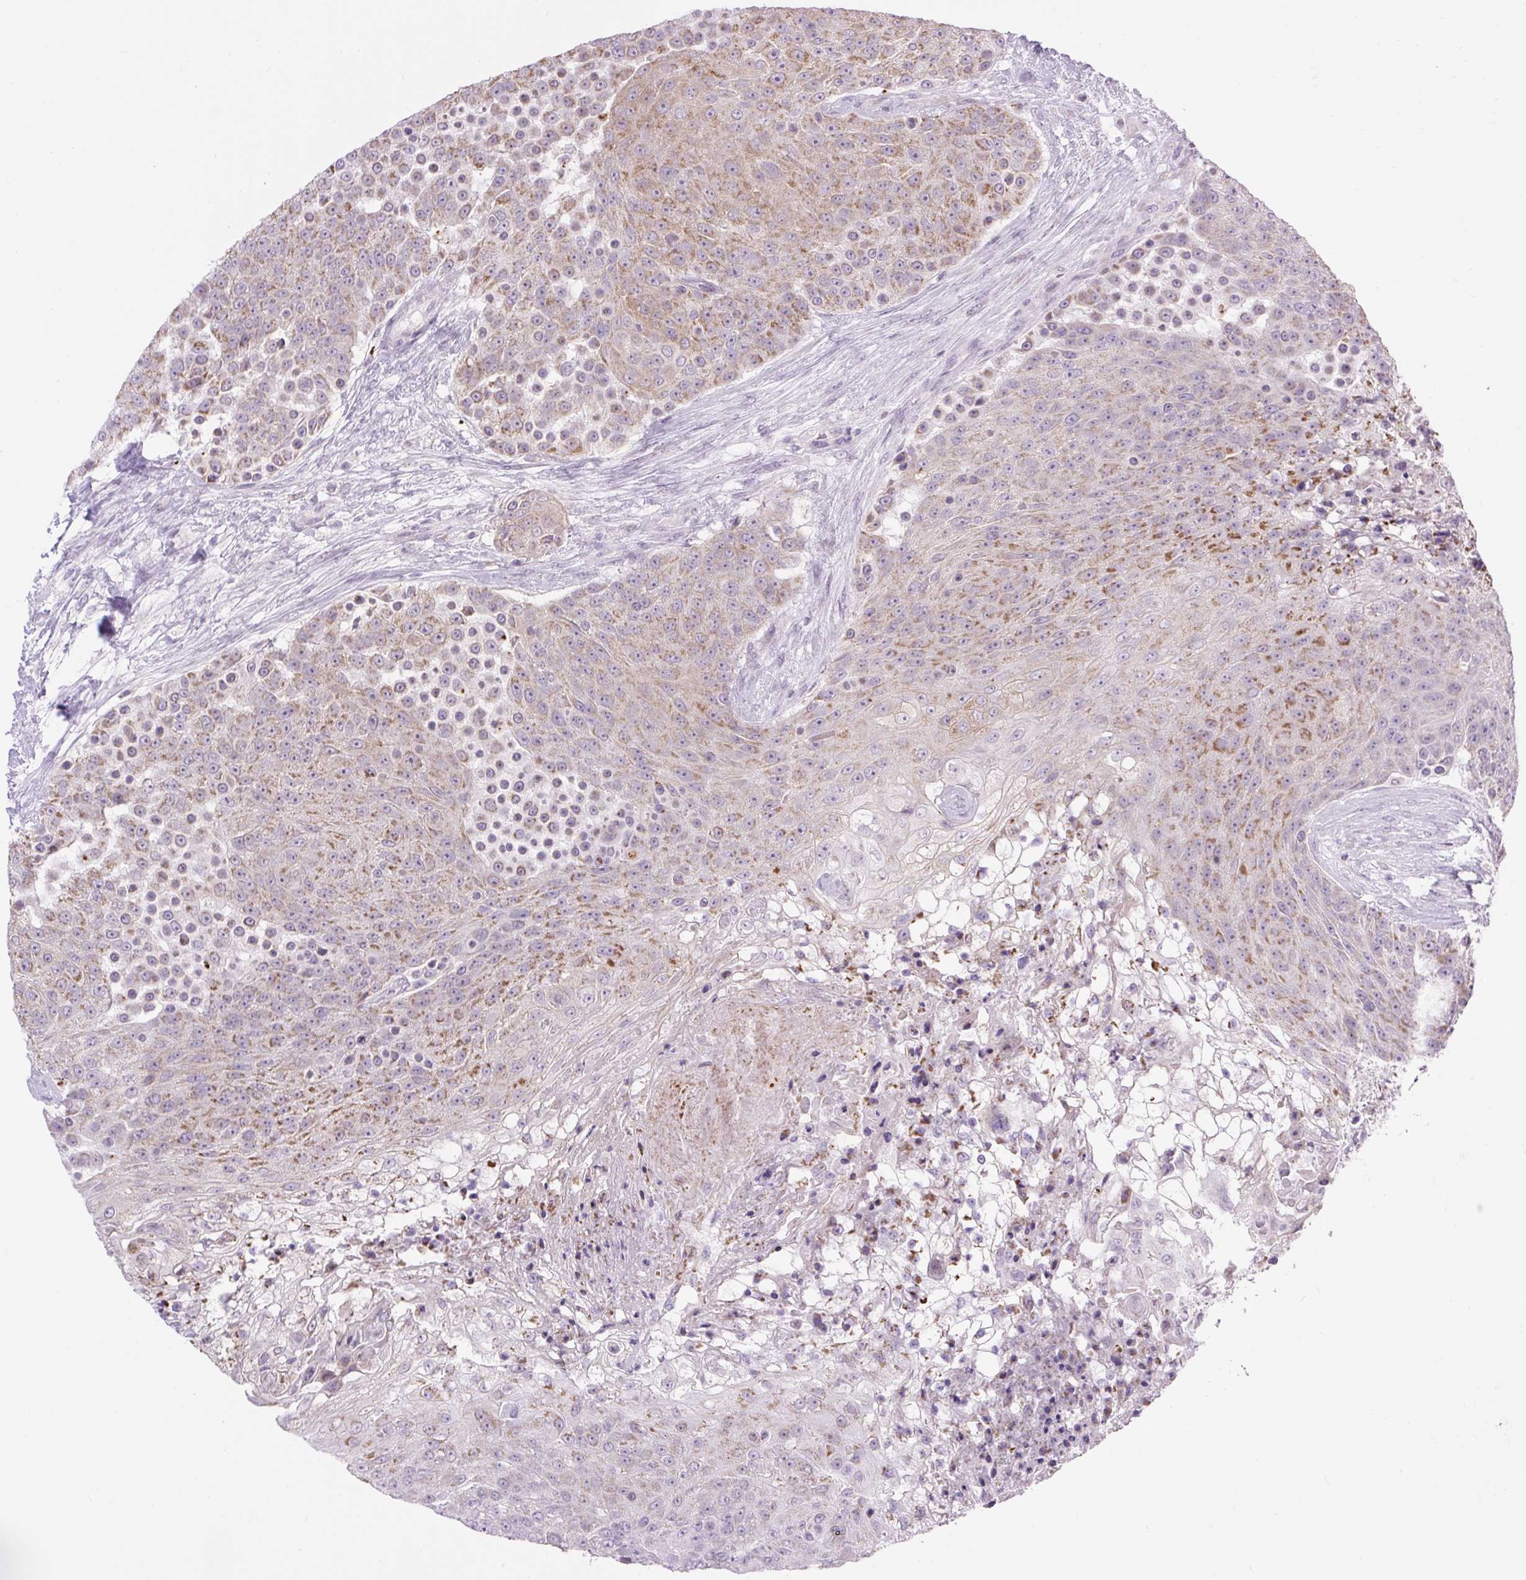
{"staining": {"intensity": "moderate", "quantity": "25%-75%", "location": "cytoplasmic/membranous"}, "tissue": "urothelial cancer", "cell_type": "Tumor cells", "image_type": "cancer", "snomed": [{"axis": "morphology", "description": "Urothelial carcinoma, High grade"}, {"axis": "topography", "description": "Urinary bladder"}], "caption": "Immunohistochemistry staining of urothelial carcinoma (high-grade), which demonstrates medium levels of moderate cytoplasmic/membranous positivity in about 25%-75% of tumor cells indicating moderate cytoplasmic/membranous protein staining. The staining was performed using DAB (brown) for protein detection and nuclei were counterstained in hematoxylin (blue).", "gene": "RNASE10", "patient": {"sex": "female", "age": 63}}